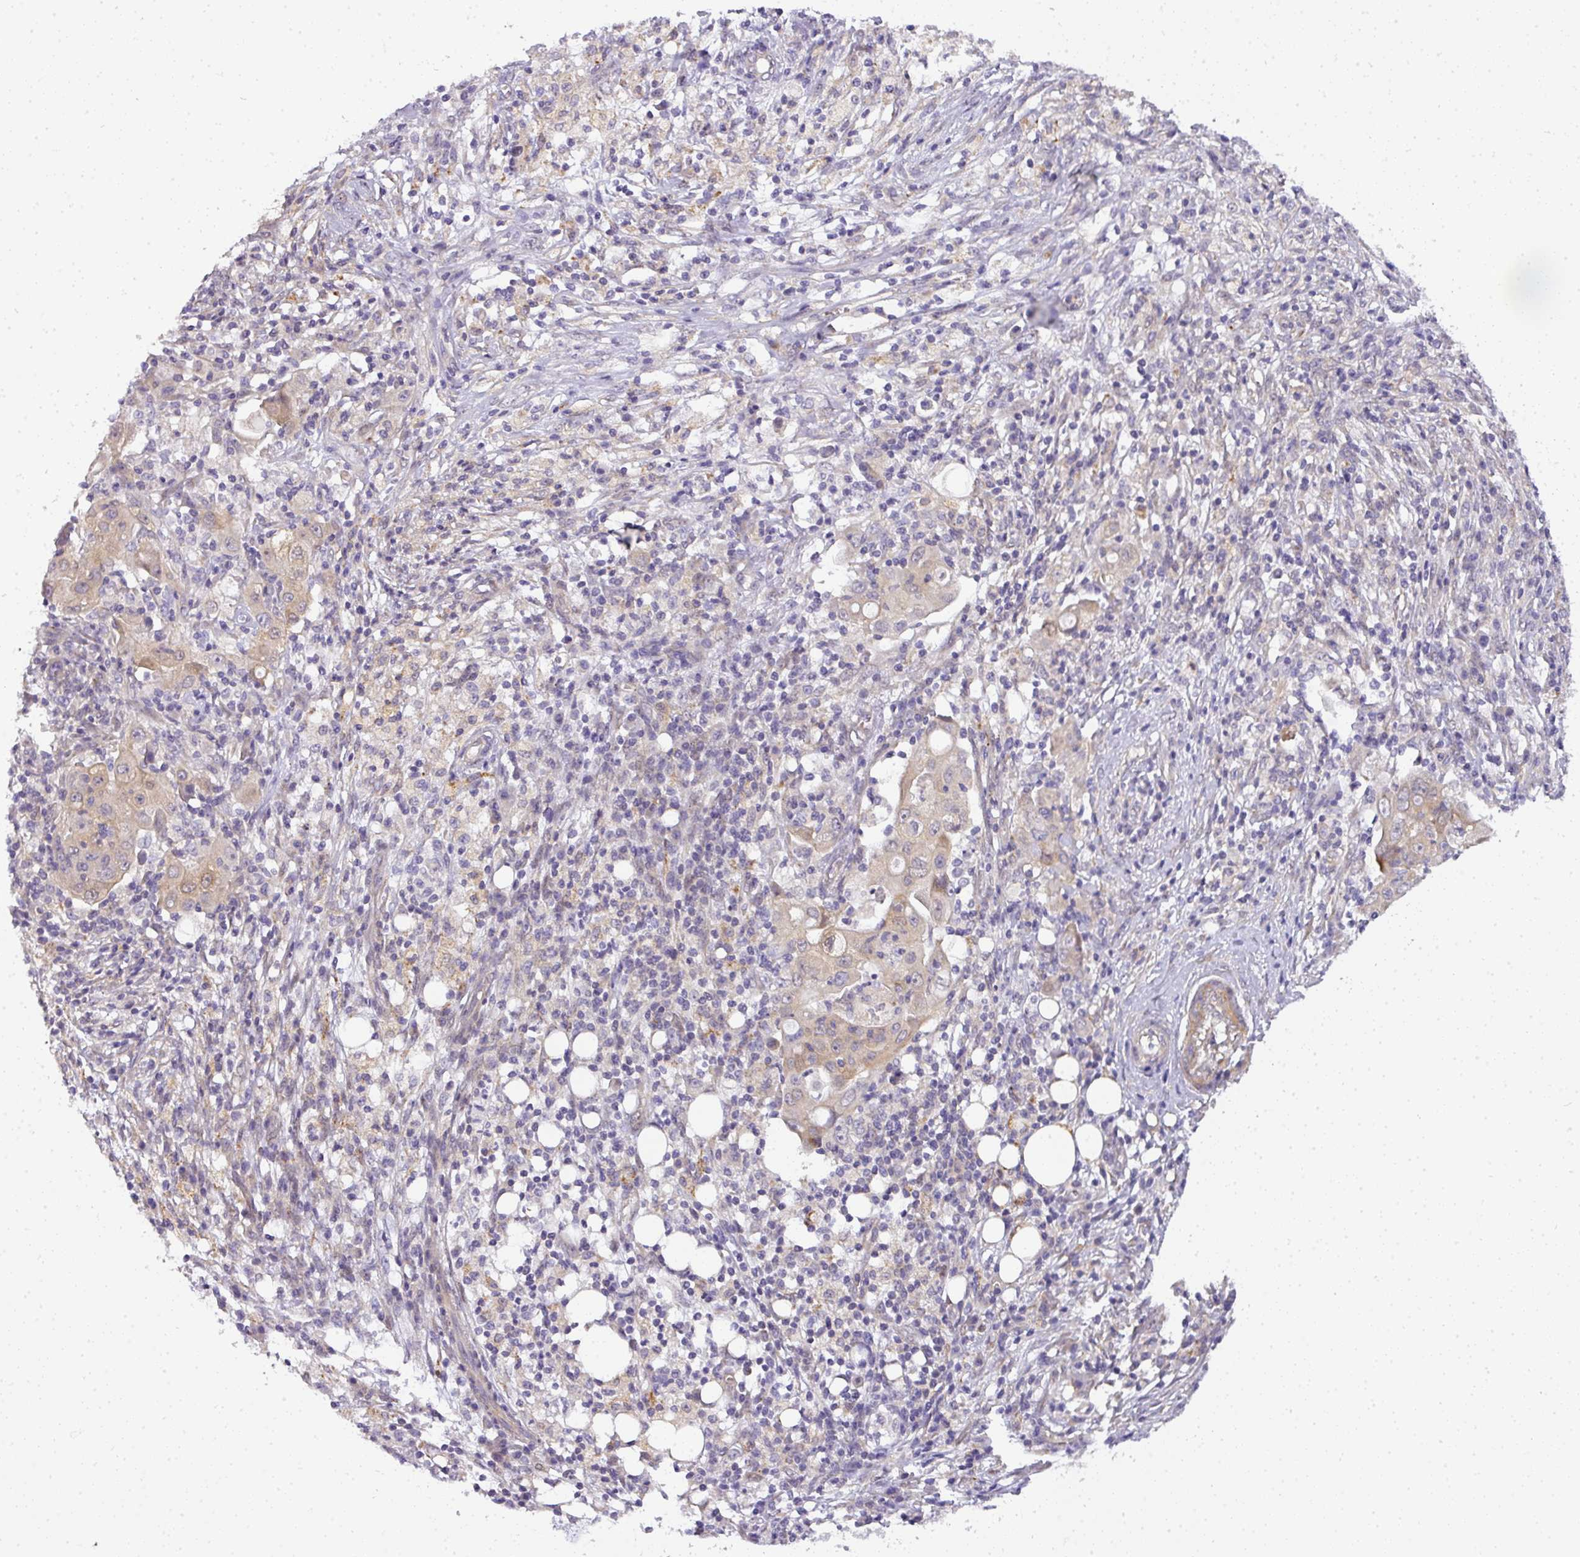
{"staining": {"intensity": "moderate", "quantity": "<25%", "location": "cytoplasmic/membranous"}, "tissue": "ovarian cancer", "cell_type": "Tumor cells", "image_type": "cancer", "snomed": [{"axis": "morphology", "description": "Carcinoma, endometroid"}, {"axis": "topography", "description": "Ovary"}], "caption": "Tumor cells reveal low levels of moderate cytoplasmic/membranous expression in approximately <25% of cells in human ovarian endometroid carcinoma.", "gene": "ADH5", "patient": {"sex": "female", "age": 42}}